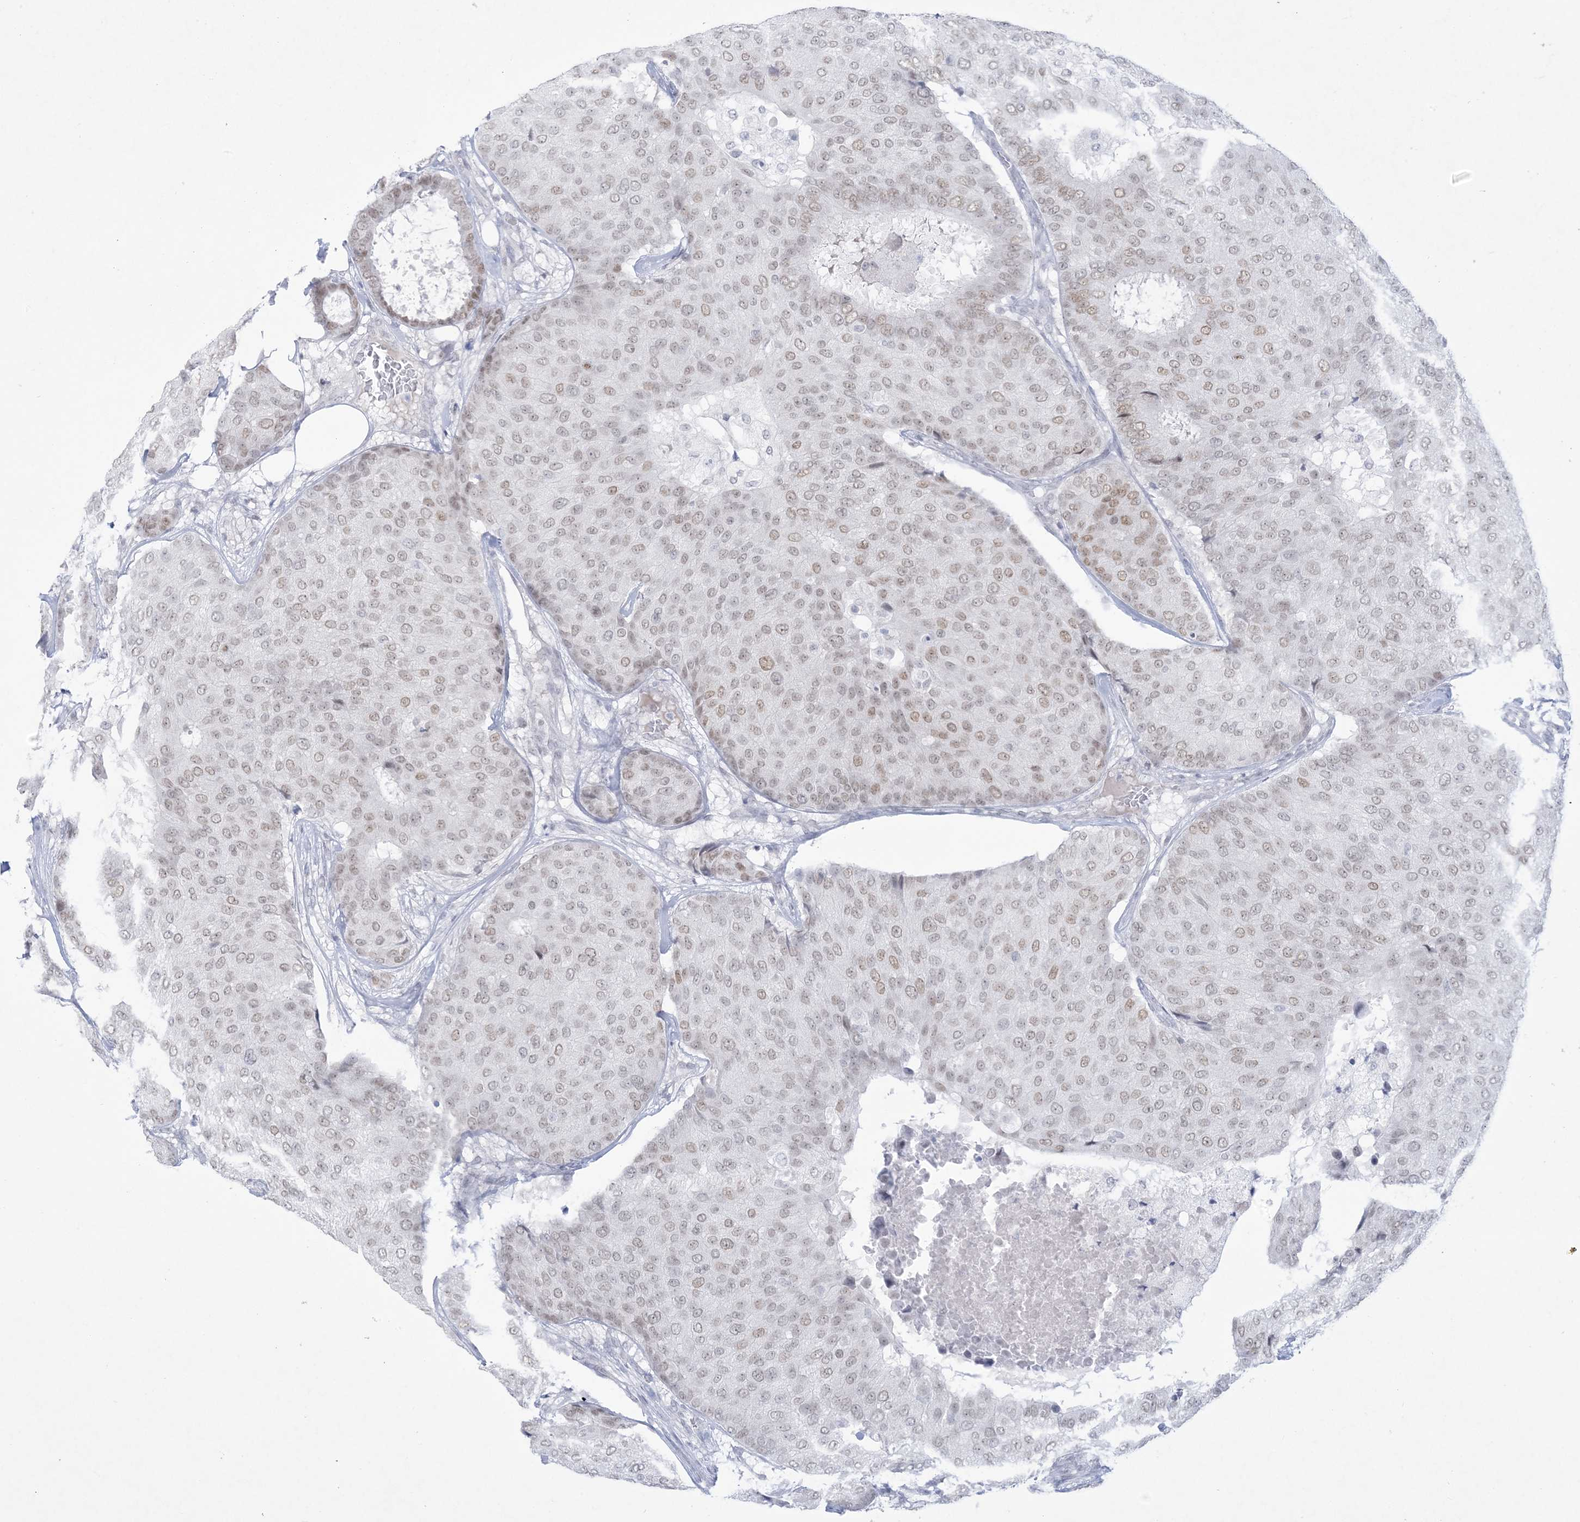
{"staining": {"intensity": "weak", "quantity": ">75%", "location": "nuclear"}, "tissue": "breast cancer", "cell_type": "Tumor cells", "image_type": "cancer", "snomed": [{"axis": "morphology", "description": "Duct carcinoma"}, {"axis": "topography", "description": "Breast"}], "caption": "This is an image of immunohistochemistry staining of breast cancer, which shows weak staining in the nuclear of tumor cells.", "gene": "HOMEZ", "patient": {"sex": "female", "age": 75}}